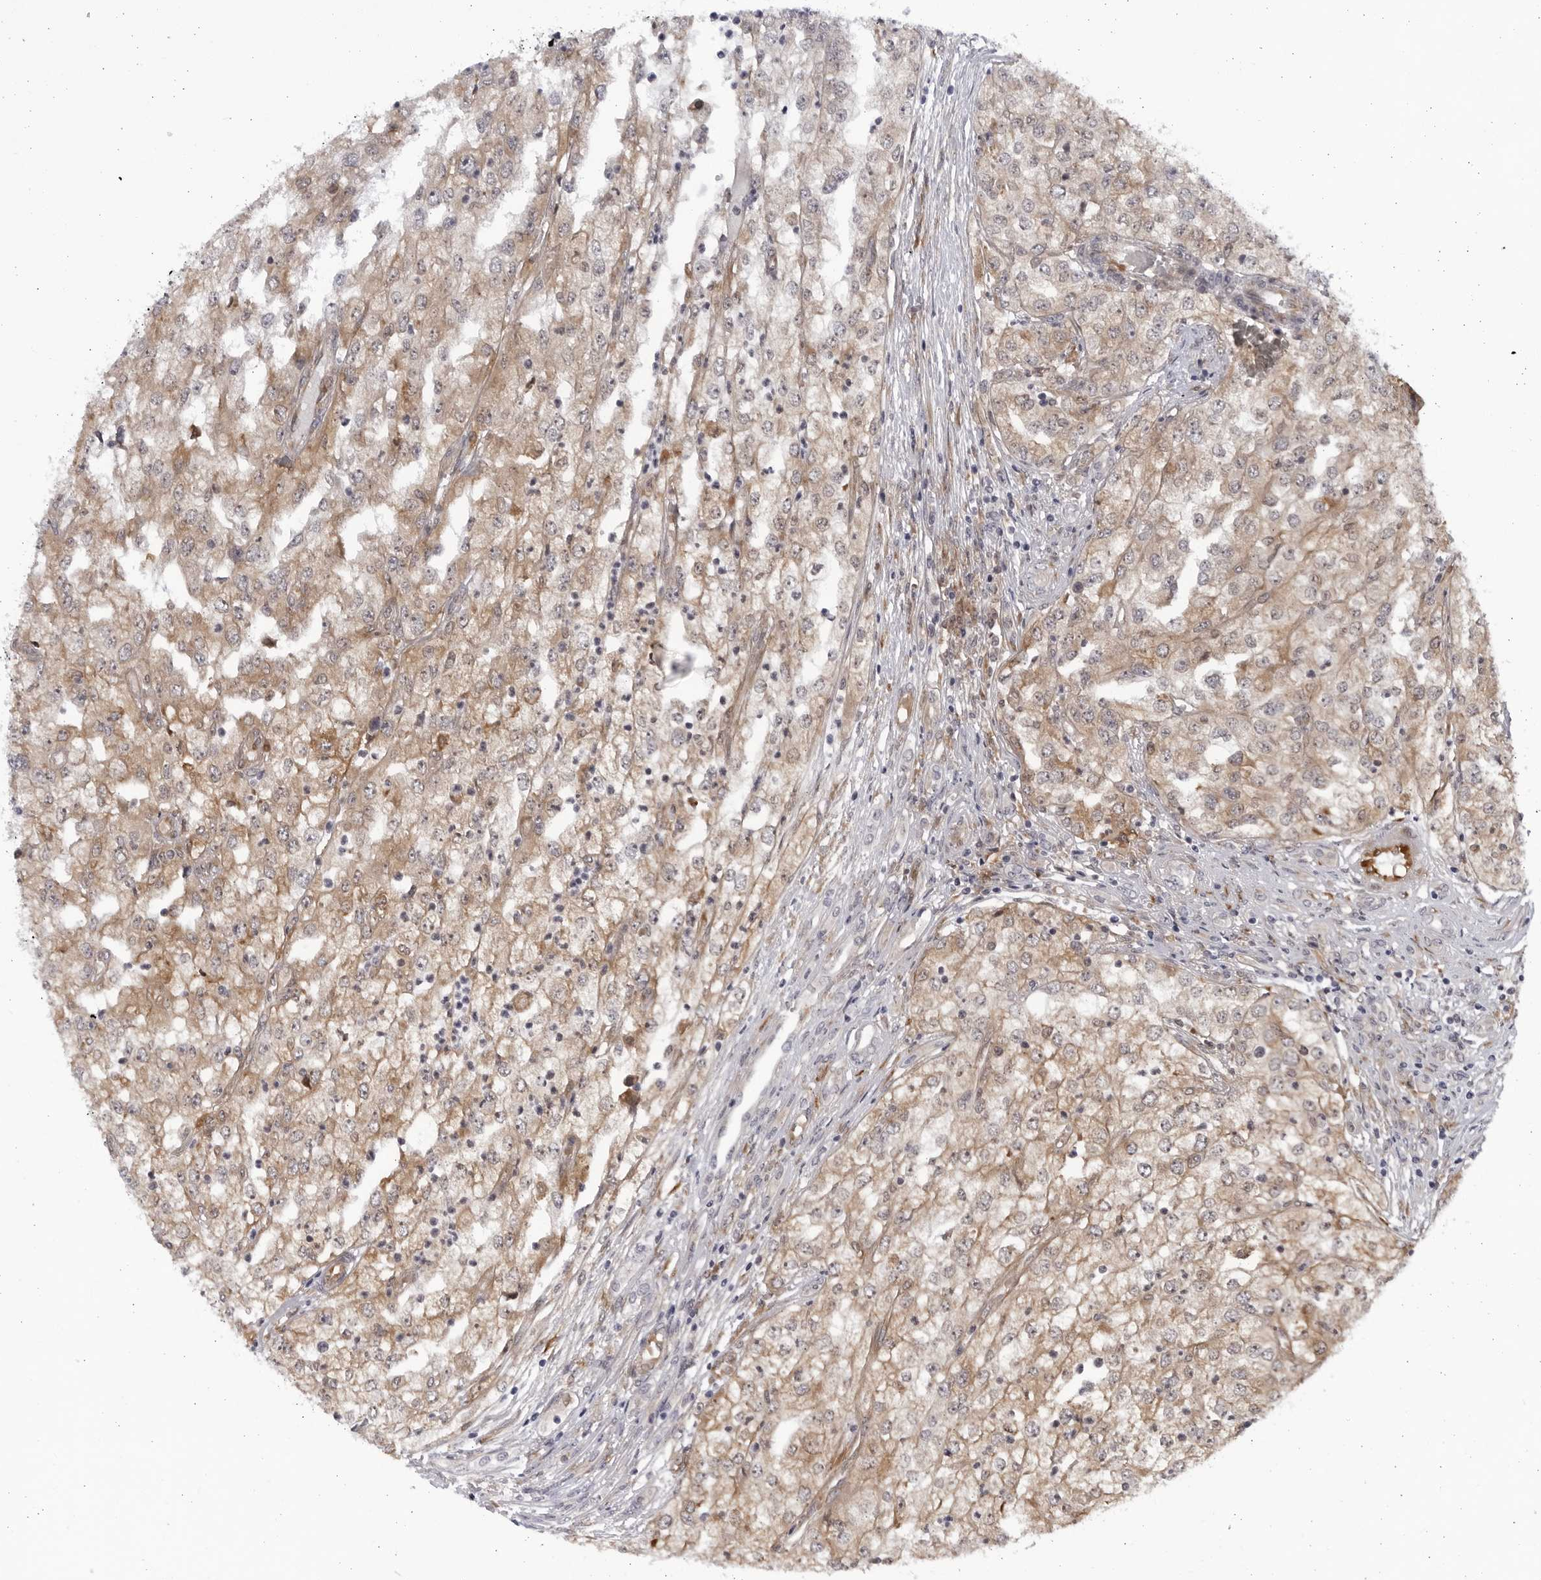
{"staining": {"intensity": "weak", "quantity": "25%-75%", "location": "cytoplasmic/membranous"}, "tissue": "renal cancer", "cell_type": "Tumor cells", "image_type": "cancer", "snomed": [{"axis": "morphology", "description": "Adenocarcinoma, NOS"}, {"axis": "topography", "description": "Kidney"}], "caption": "Immunohistochemistry (IHC) histopathology image of human adenocarcinoma (renal) stained for a protein (brown), which exhibits low levels of weak cytoplasmic/membranous staining in approximately 25%-75% of tumor cells.", "gene": "BMP2K", "patient": {"sex": "female", "age": 54}}